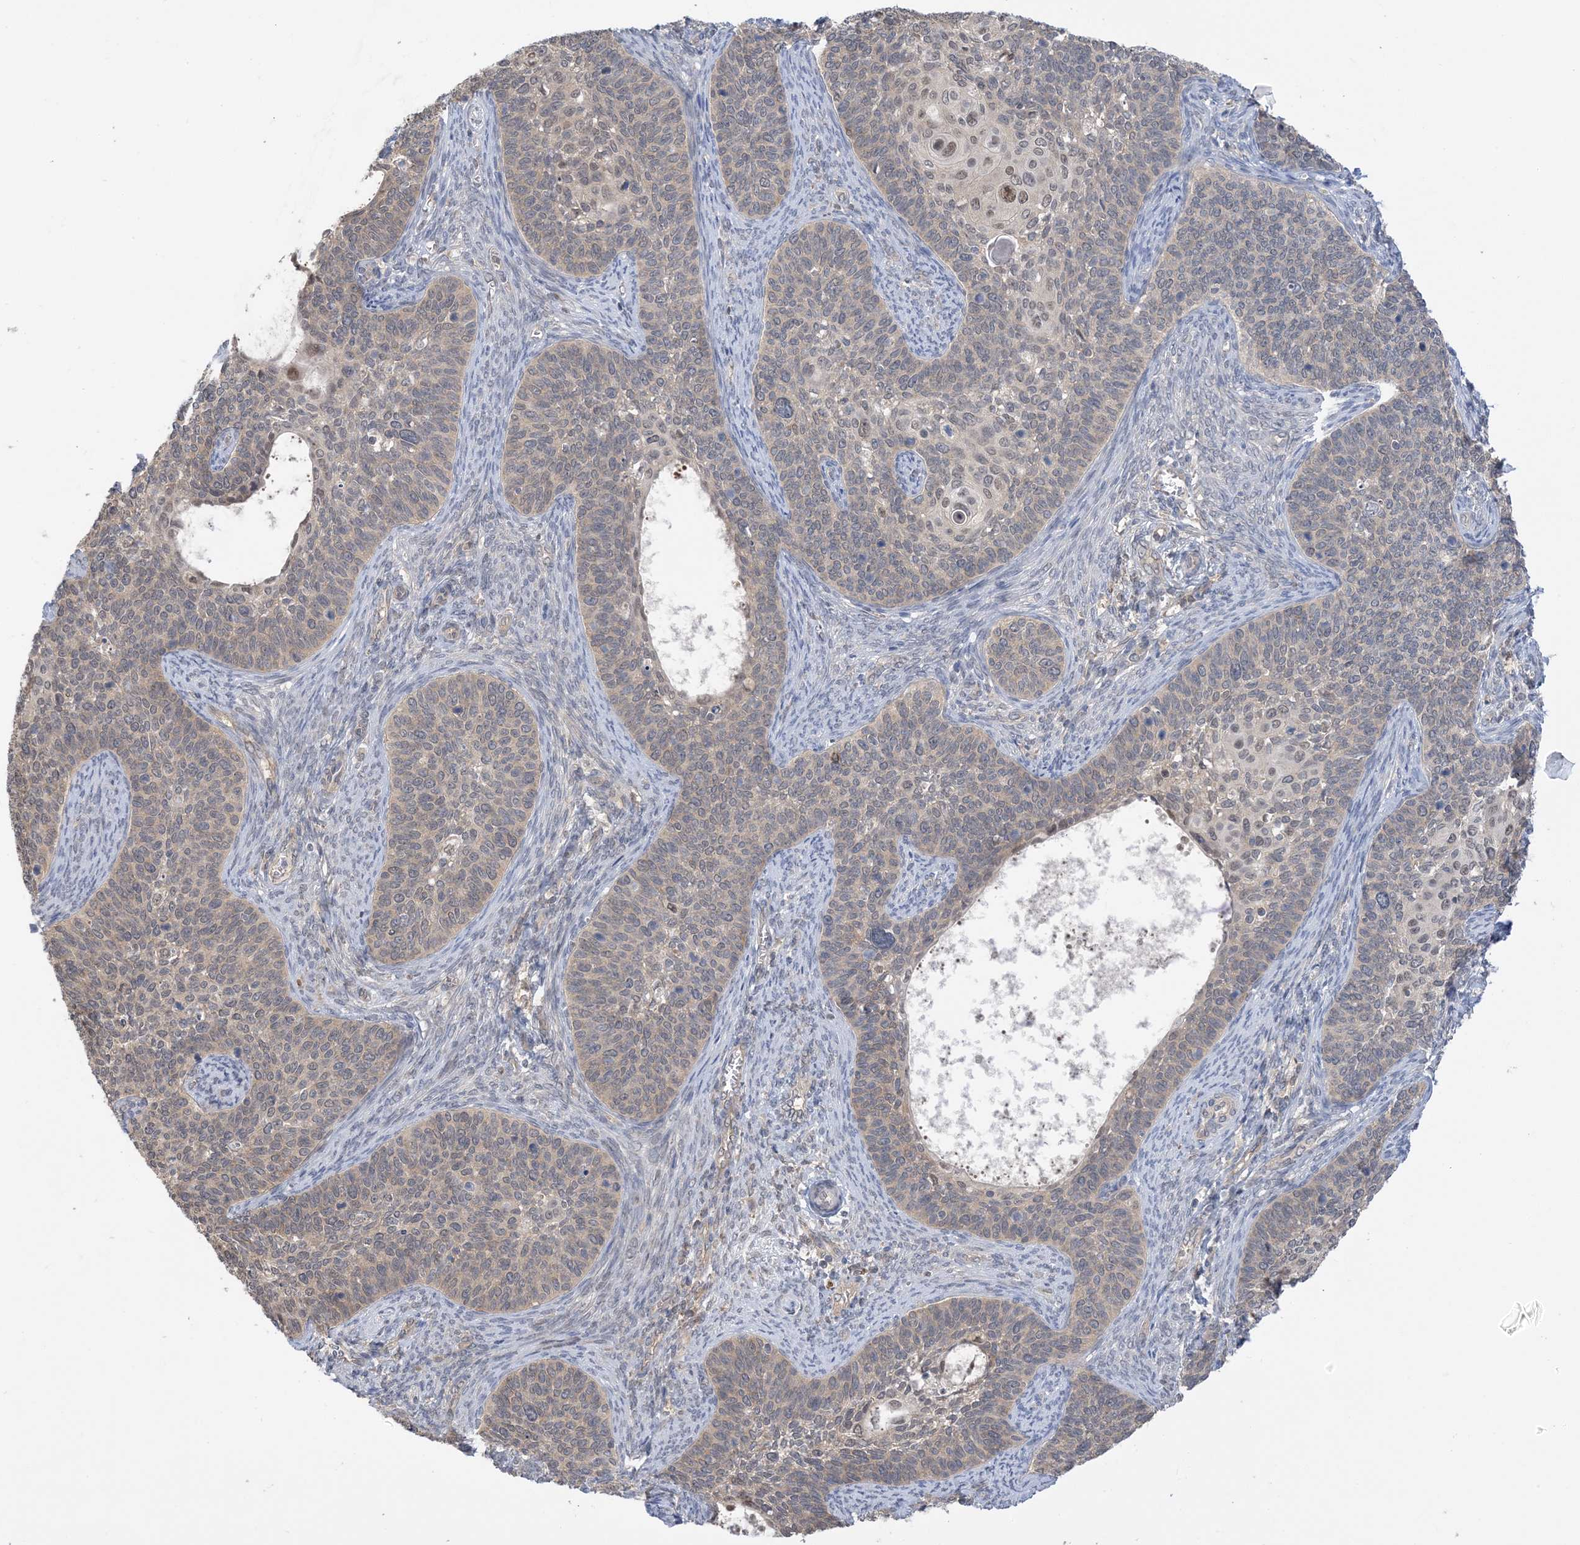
{"staining": {"intensity": "negative", "quantity": "none", "location": "none"}, "tissue": "cervical cancer", "cell_type": "Tumor cells", "image_type": "cancer", "snomed": [{"axis": "morphology", "description": "Squamous cell carcinoma, NOS"}, {"axis": "topography", "description": "Cervix"}], "caption": "An image of cervical squamous cell carcinoma stained for a protein displays no brown staining in tumor cells. Nuclei are stained in blue.", "gene": "WDR26", "patient": {"sex": "female", "age": 33}}